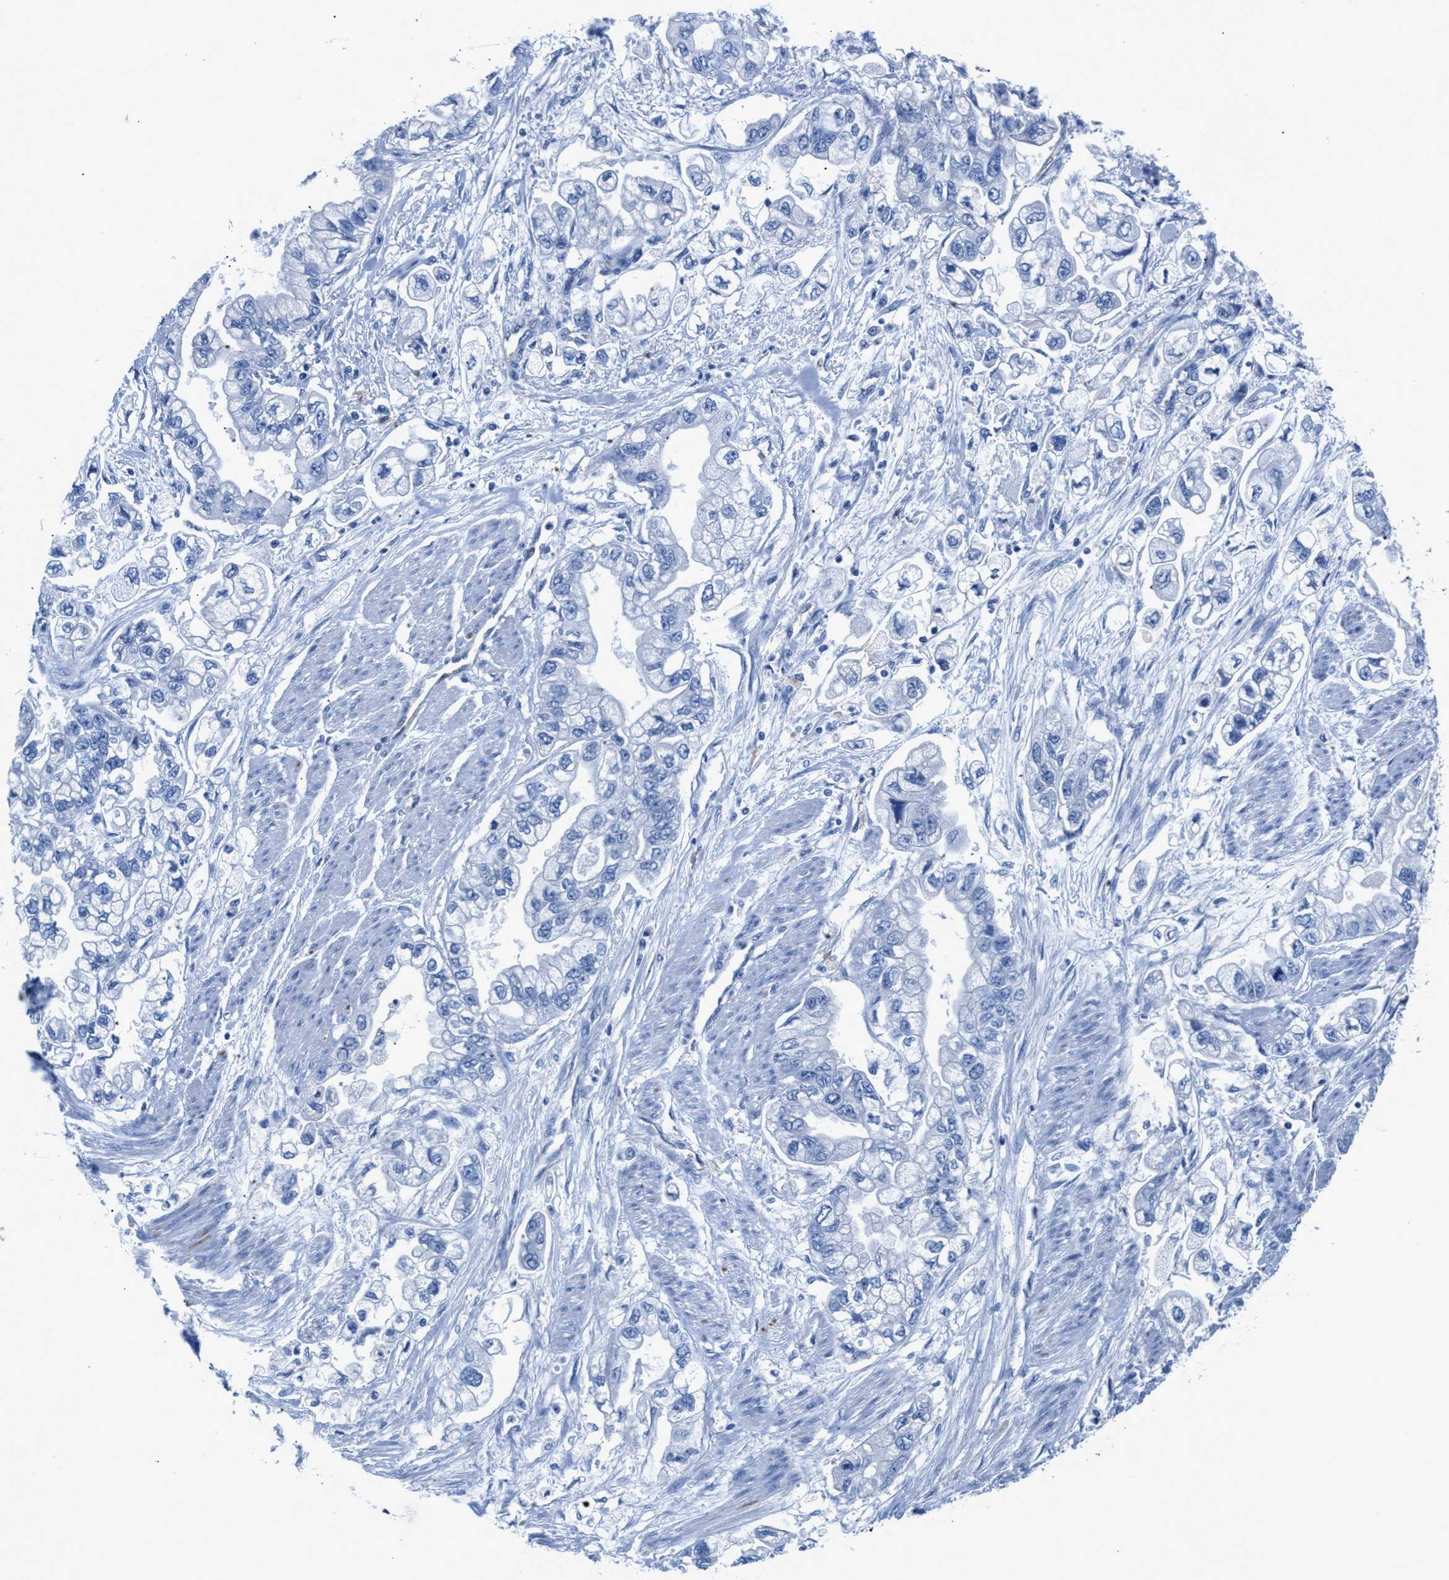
{"staining": {"intensity": "negative", "quantity": "none", "location": "none"}, "tissue": "stomach cancer", "cell_type": "Tumor cells", "image_type": "cancer", "snomed": [{"axis": "morphology", "description": "Normal tissue, NOS"}, {"axis": "morphology", "description": "Adenocarcinoma, NOS"}, {"axis": "topography", "description": "Stomach"}], "caption": "Tumor cells are negative for brown protein staining in stomach cancer (adenocarcinoma).", "gene": "SLFN13", "patient": {"sex": "male", "age": 62}}